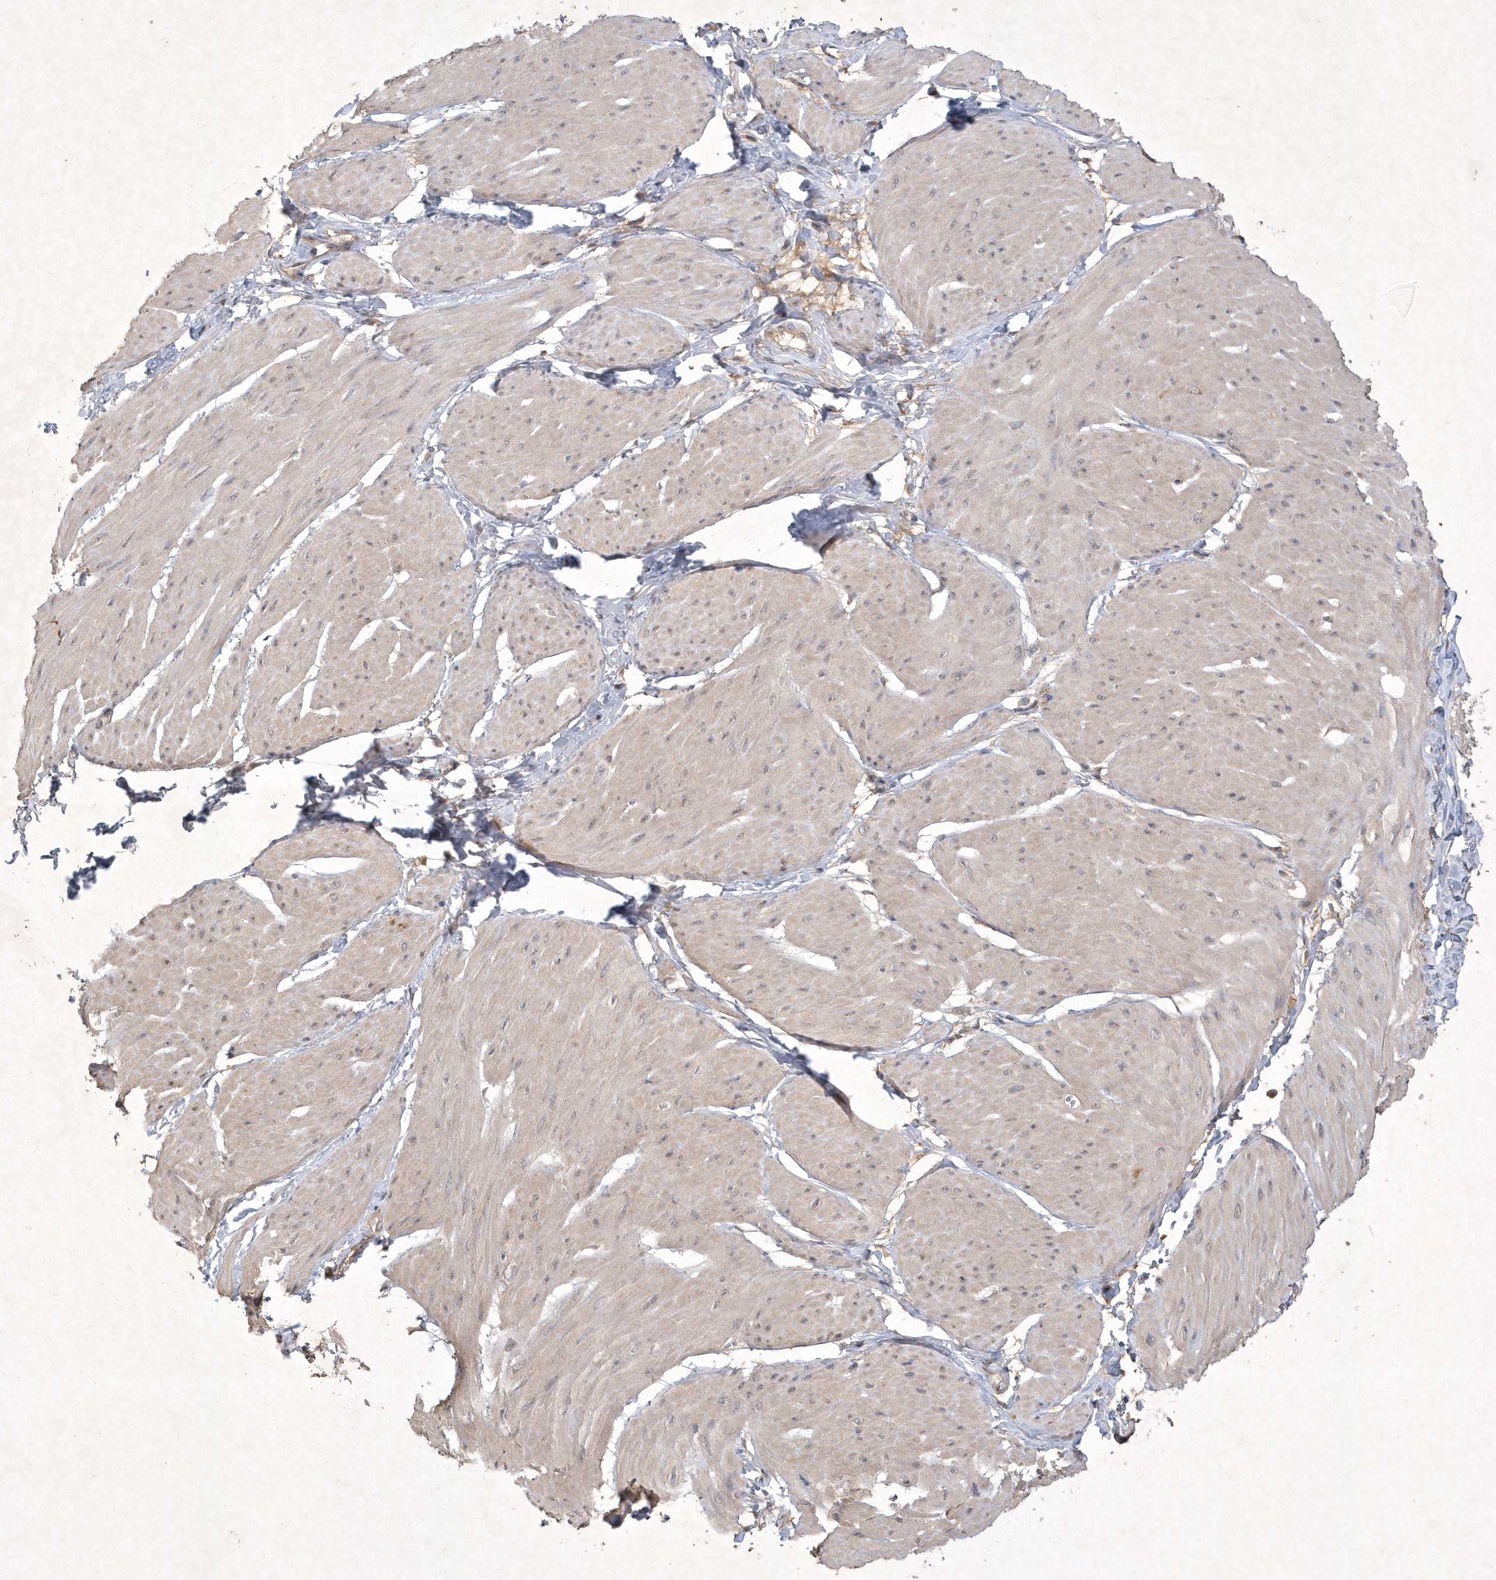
{"staining": {"intensity": "weak", "quantity": "<25%", "location": "cytoplasmic/membranous"}, "tissue": "smooth muscle", "cell_type": "Smooth muscle cells", "image_type": "normal", "snomed": [{"axis": "morphology", "description": "Urothelial carcinoma, High grade"}, {"axis": "topography", "description": "Urinary bladder"}], "caption": "High power microscopy photomicrograph of an IHC histopathology image of normal smooth muscle, revealing no significant expression in smooth muscle cells. (Immunohistochemistry, brightfield microscopy, high magnification).", "gene": "AKR7A2", "patient": {"sex": "male", "age": 46}}